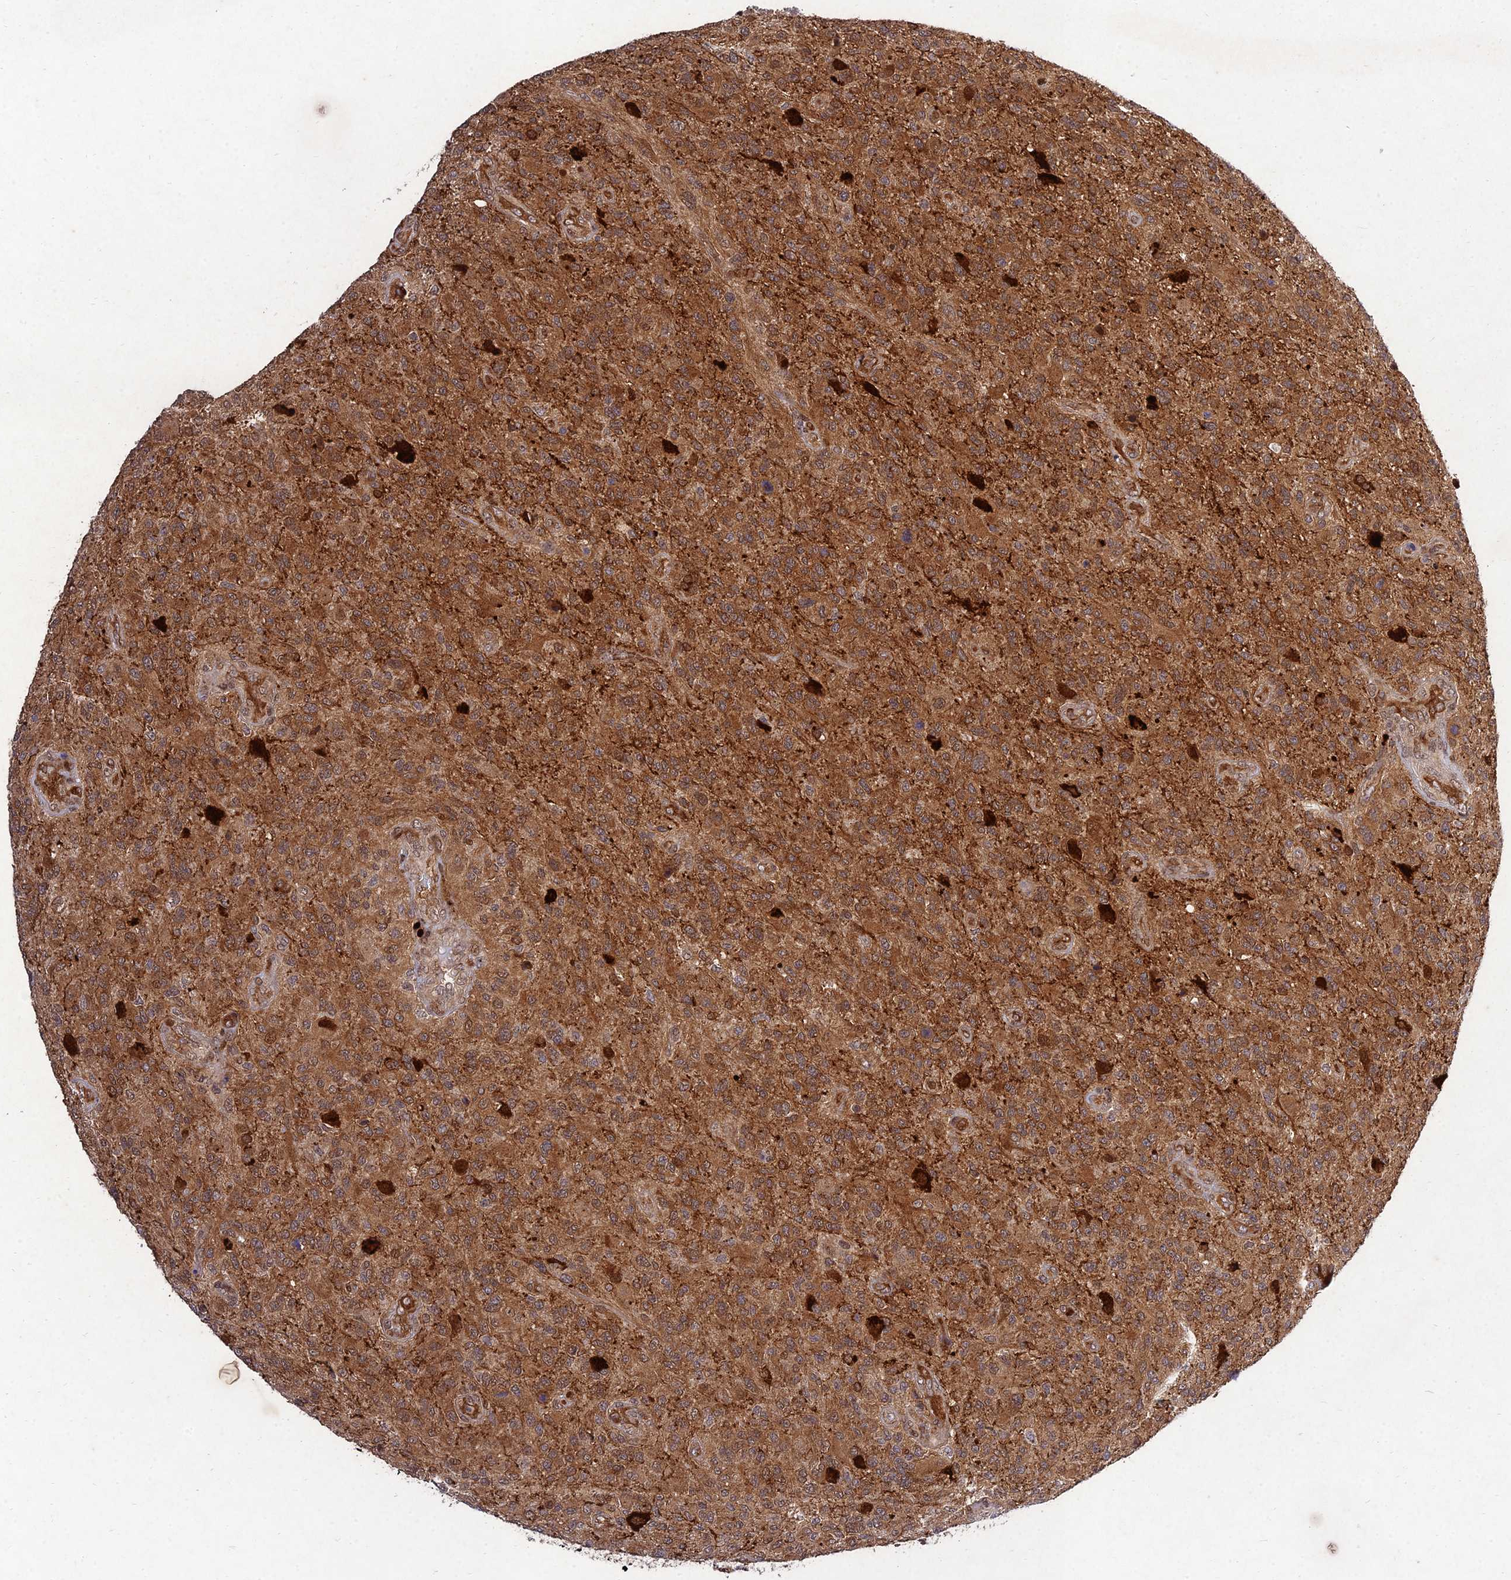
{"staining": {"intensity": "moderate", "quantity": ">75%", "location": "cytoplasmic/membranous"}, "tissue": "glioma", "cell_type": "Tumor cells", "image_type": "cancer", "snomed": [{"axis": "morphology", "description": "Glioma, malignant, High grade"}, {"axis": "topography", "description": "Brain"}], "caption": "Immunohistochemical staining of malignant glioma (high-grade) exhibits medium levels of moderate cytoplasmic/membranous protein positivity in about >75% of tumor cells.", "gene": "MKKS", "patient": {"sex": "male", "age": 47}}